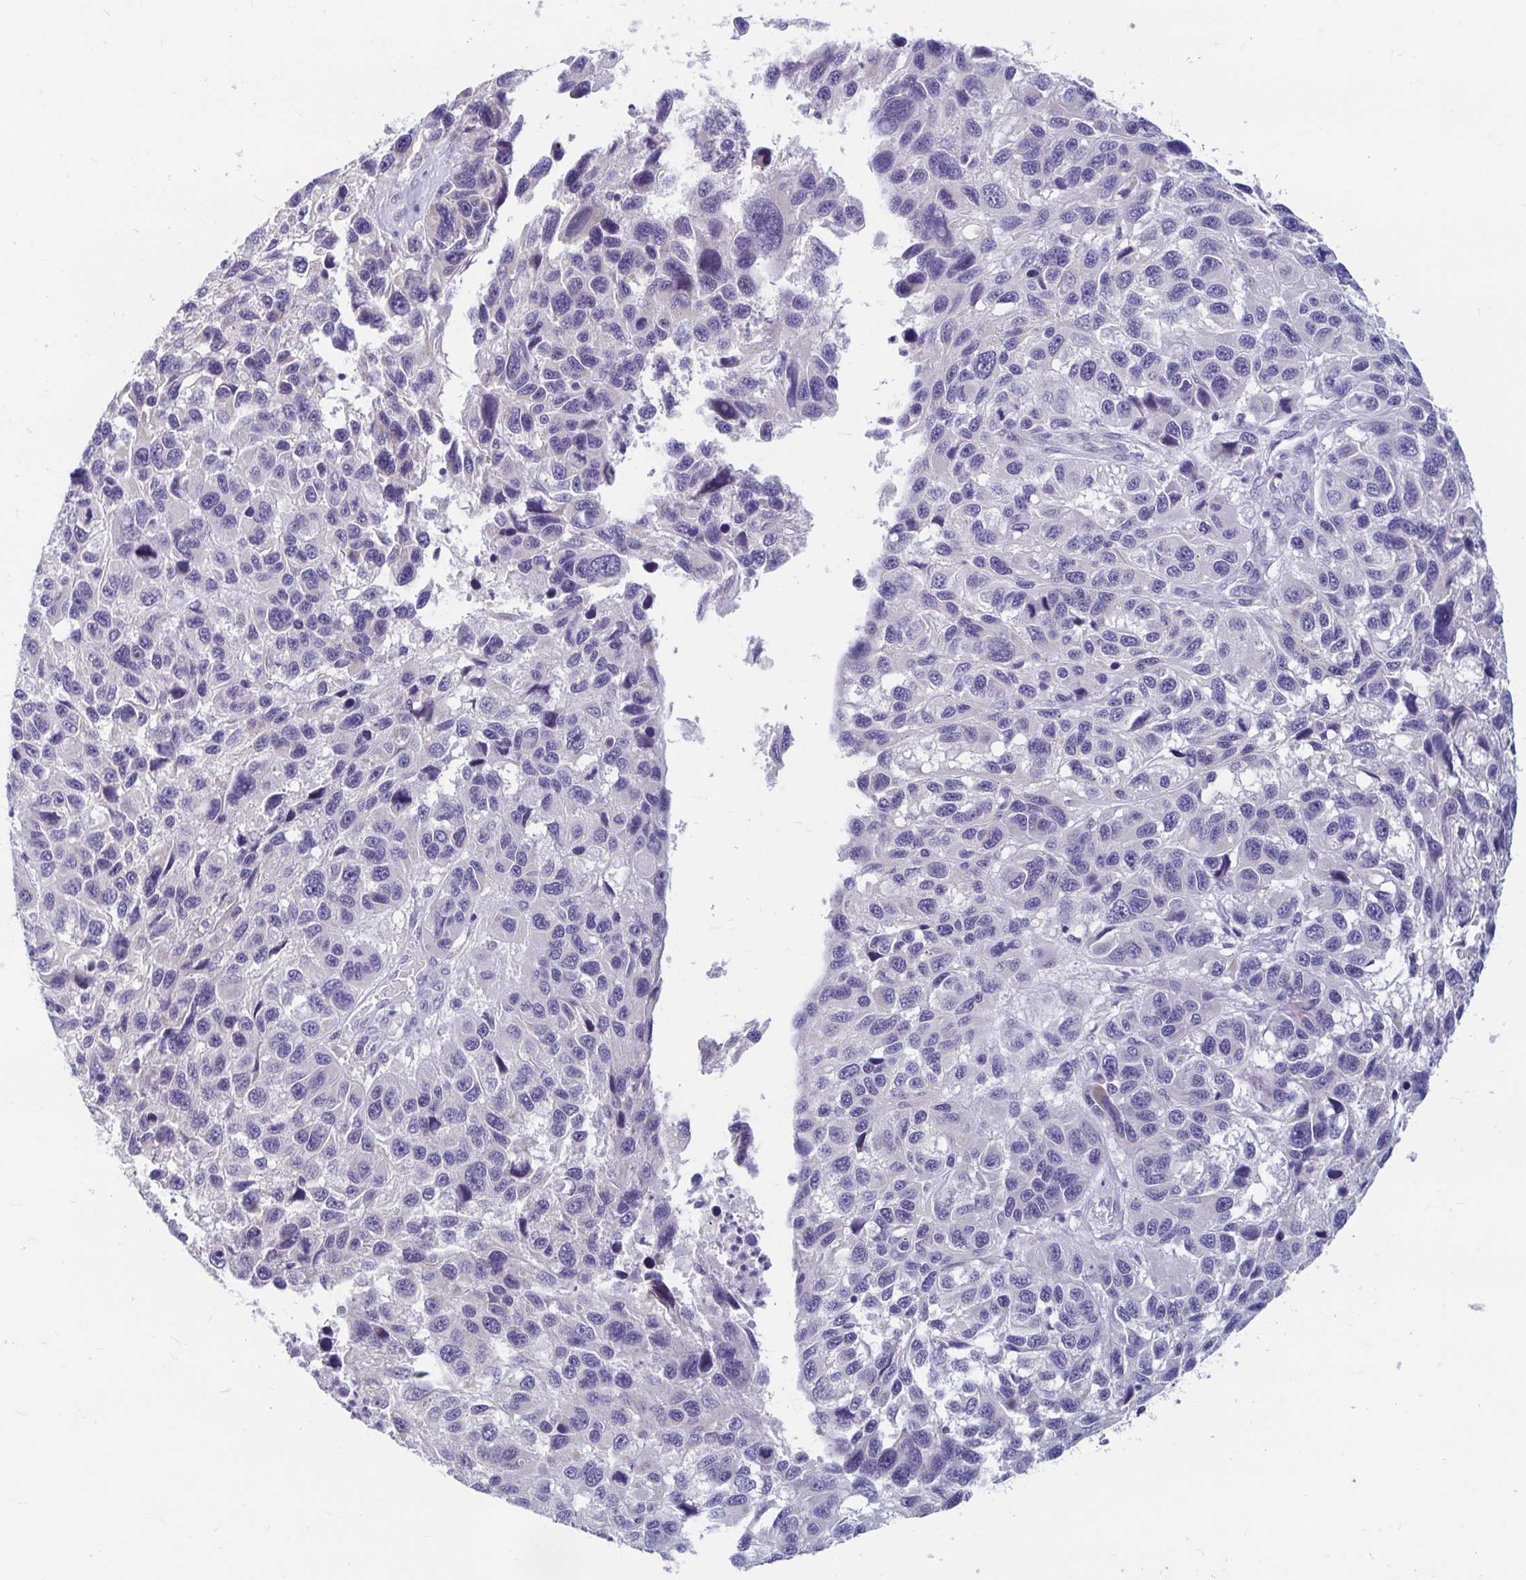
{"staining": {"intensity": "negative", "quantity": "none", "location": "none"}, "tissue": "melanoma", "cell_type": "Tumor cells", "image_type": "cancer", "snomed": [{"axis": "morphology", "description": "Malignant melanoma, NOS"}, {"axis": "topography", "description": "Skin"}], "caption": "Histopathology image shows no significant protein expression in tumor cells of melanoma.", "gene": "ADH1A", "patient": {"sex": "male", "age": 53}}